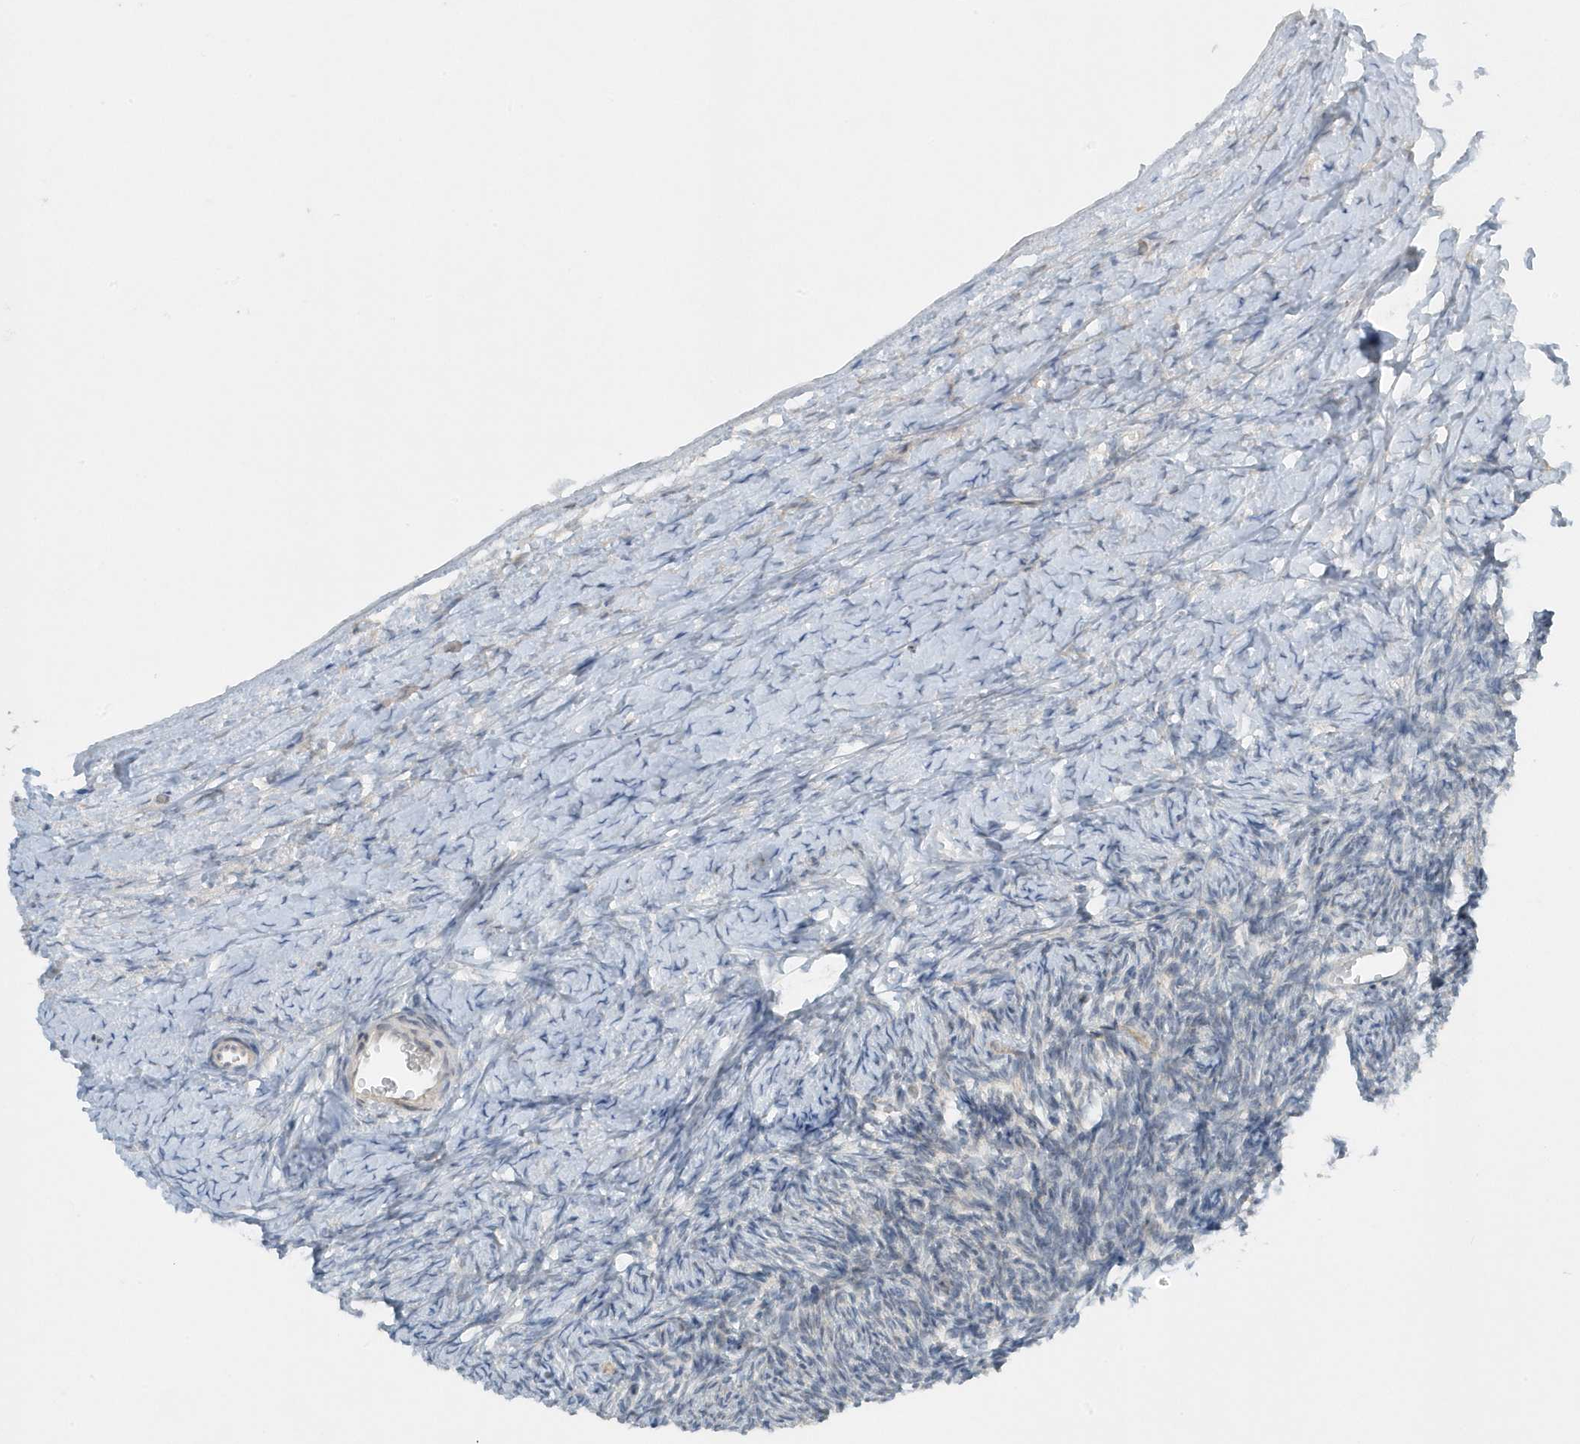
{"staining": {"intensity": "moderate", "quantity": ">75%", "location": "cytoplasmic/membranous"}, "tissue": "ovary", "cell_type": "Follicle cells", "image_type": "normal", "snomed": [{"axis": "morphology", "description": "Normal tissue, NOS"}, {"axis": "morphology", "description": "Developmental malformation"}, {"axis": "topography", "description": "Ovary"}], "caption": "Brown immunohistochemical staining in normal ovary demonstrates moderate cytoplasmic/membranous positivity in about >75% of follicle cells.", "gene": "SCN3A", "patient": {"sex": "female", "age": 39}}